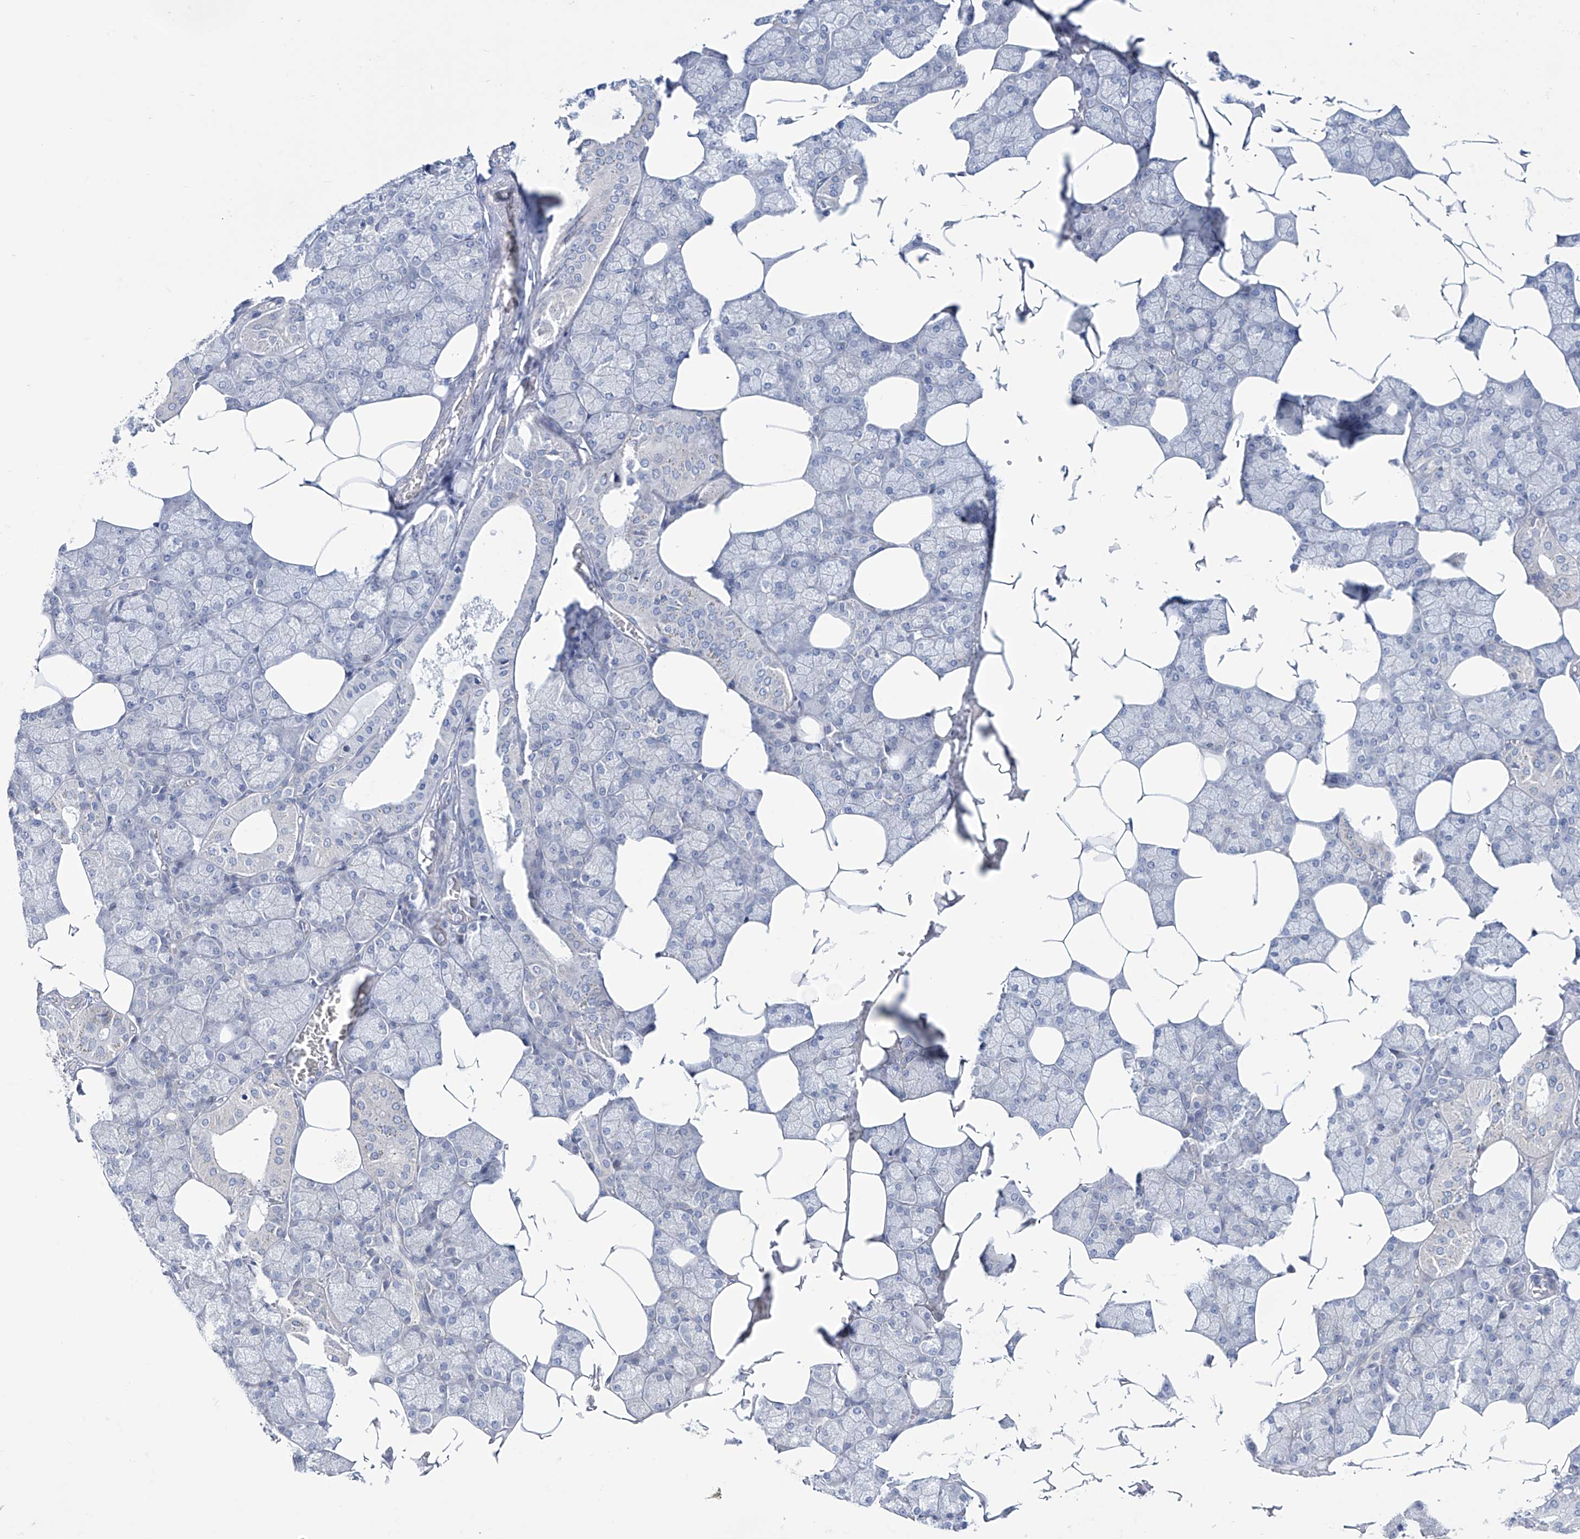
{"staining": {"intensity": "negative", "quantity": "none", "location": "none"}, "tissue": "salivary gland", "cell_type": "Glandular cells", "image_type": "normal", "snomed": [{"axis": "morphology", "description": "Normal tissue, NOS"}, {"axis": "topography", "description": "Salivary gland"}], "caption": "Image shows no significant protein expression in glandular cells of benign salivary gland.", "gene": "TRIM60", "patient": {"sex": "male", "age": 62}}